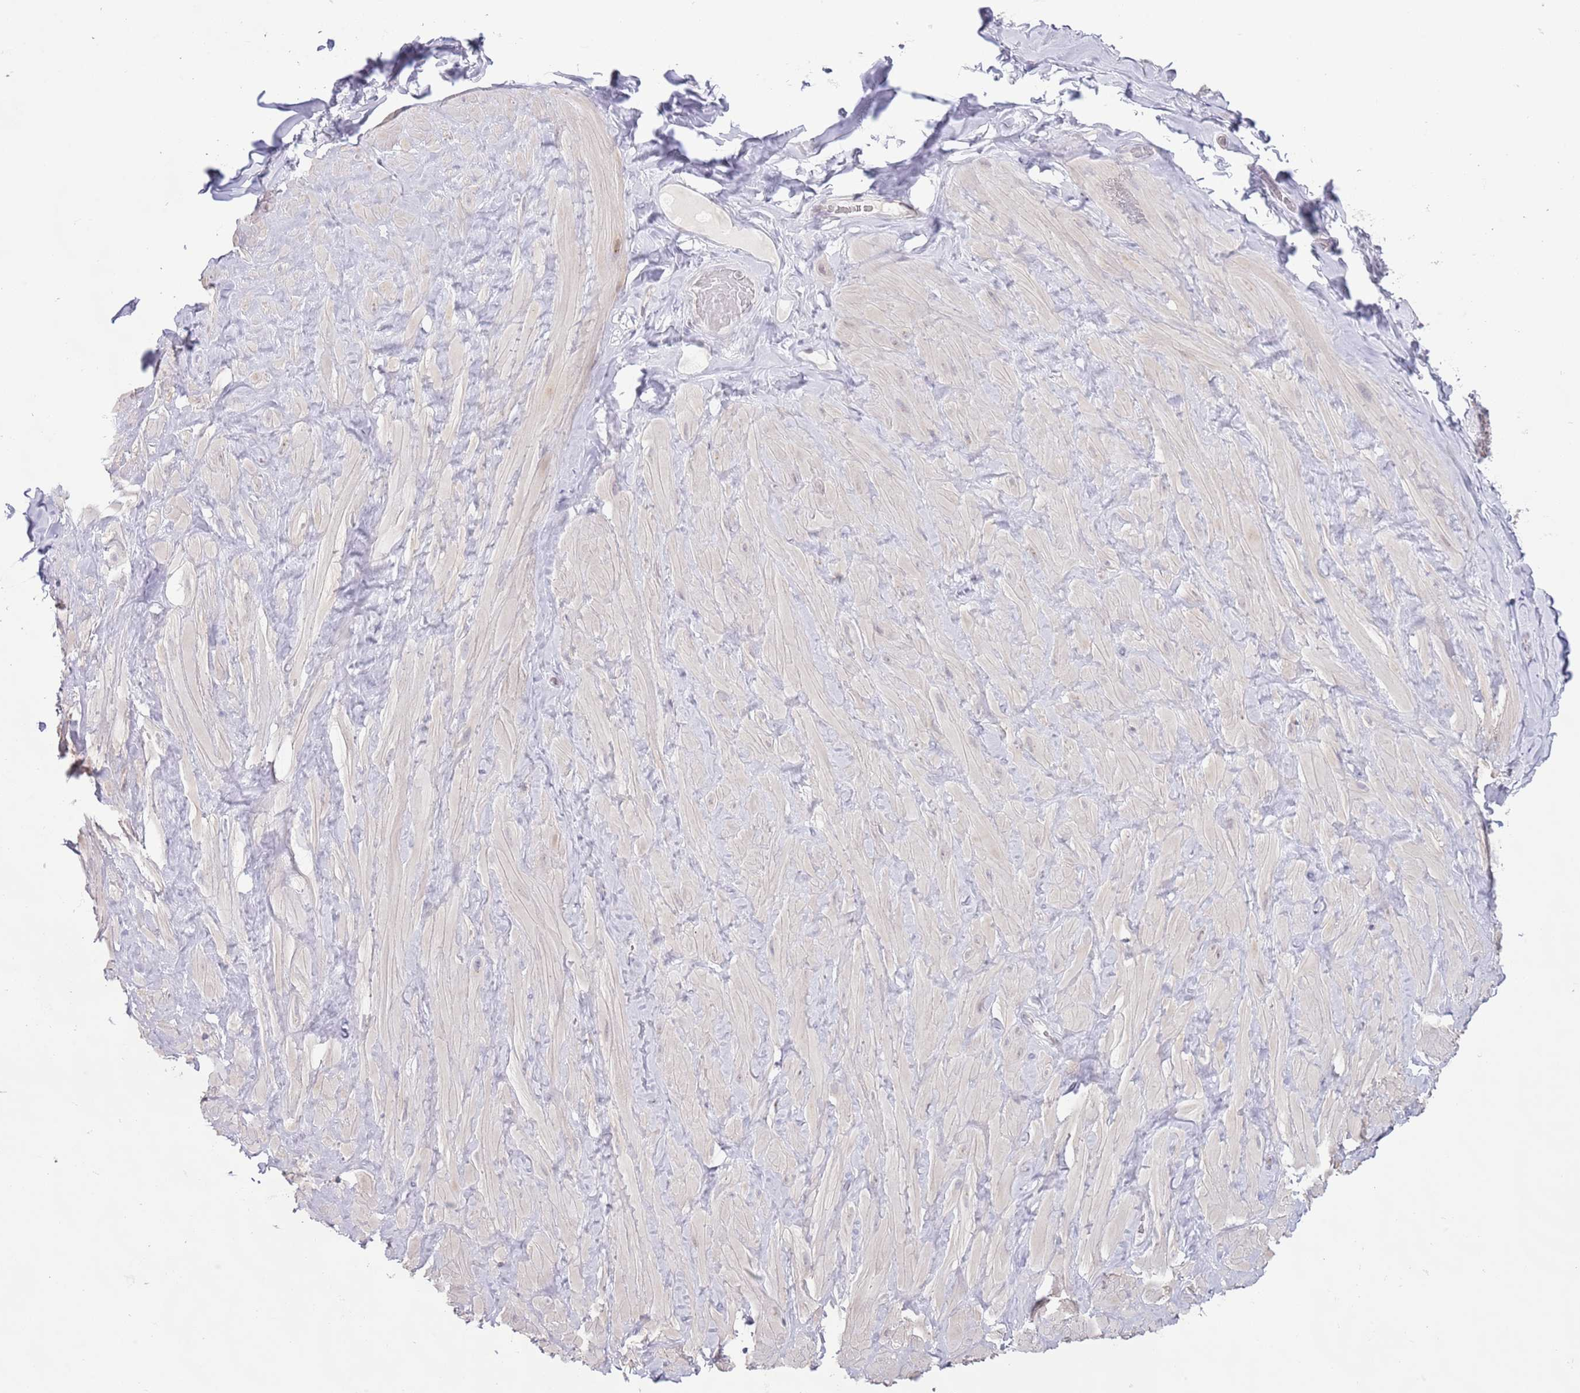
{"staining": {"intensity": "negative", "quantity": "none", "location": "none"}, "tissue": "adipose tissue", "cell_type": "Adipocytes", "image_type": "normal", "snomed": [{"axis": "morphology", "description": "Normal tissue, NOS"}, {"axis": "topography", "description": "Soft tissue"}, {"axis": "topography", "description": "Vascular tissue"}], "caption": "A high-resolution histopathology image shows IHC staining of unremarkable adipose tissue, which displays no significant staining in adipocytes.", "gene": "MFSD10", "patient": {"sex": "male", "age": 41}}